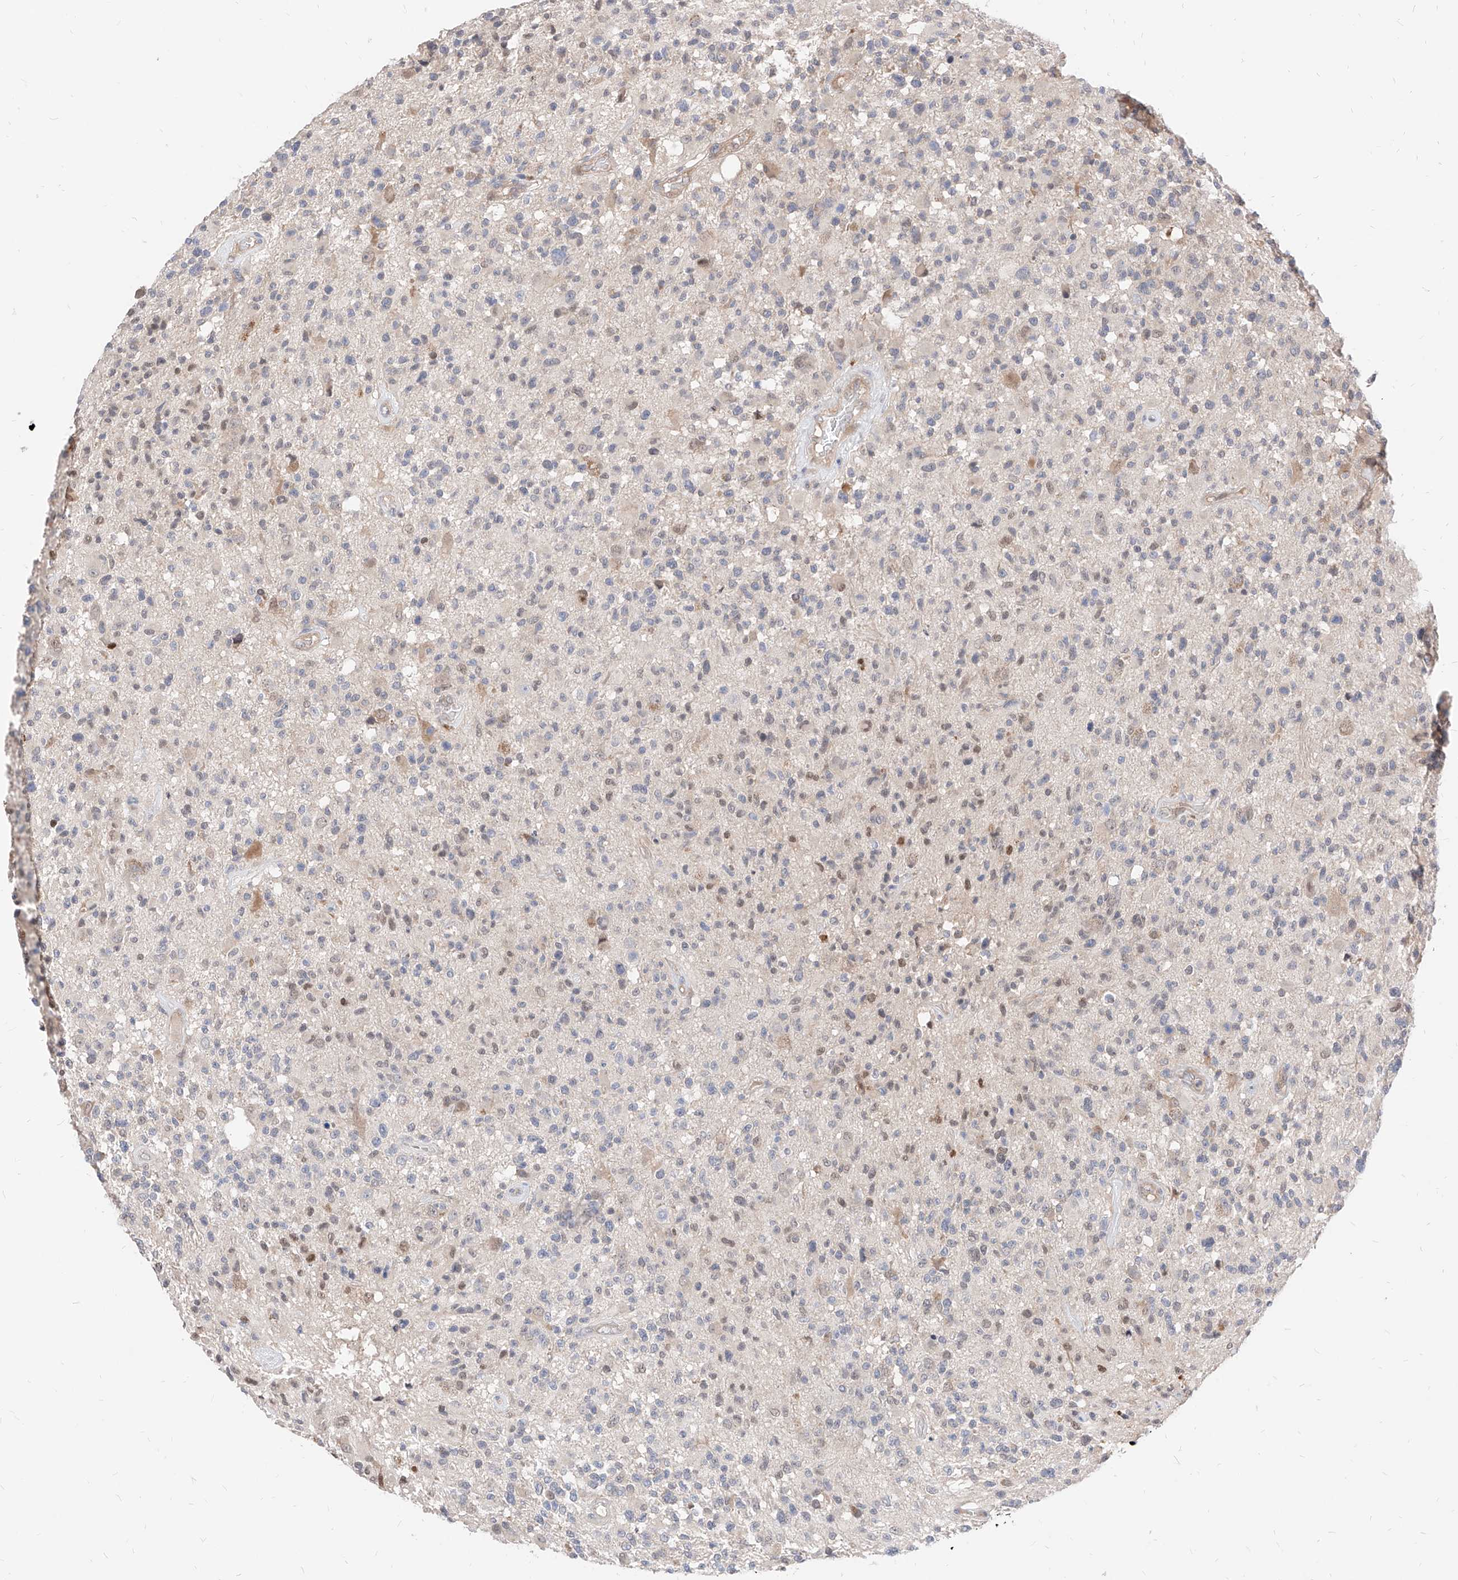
{"staining": {"intensity": "negative", "quantity": "none", "location": "none"}, "tissue": "glioma", "cell_type": "Tumor cells", "image_type": "cancer", "snomed": [{"axis": "morphology", "description": "Glioma, malignant, High grade"}, {"axis": "morphology", "description": "Glioblastoma, NOS"}, {"axis": "topography", "description": "Brain"}], "caption": "Tumor cells are negative for brown protein staining in glioma.", "gene": "TSNAX", "patient": {"sex": "male", "age": 60}}